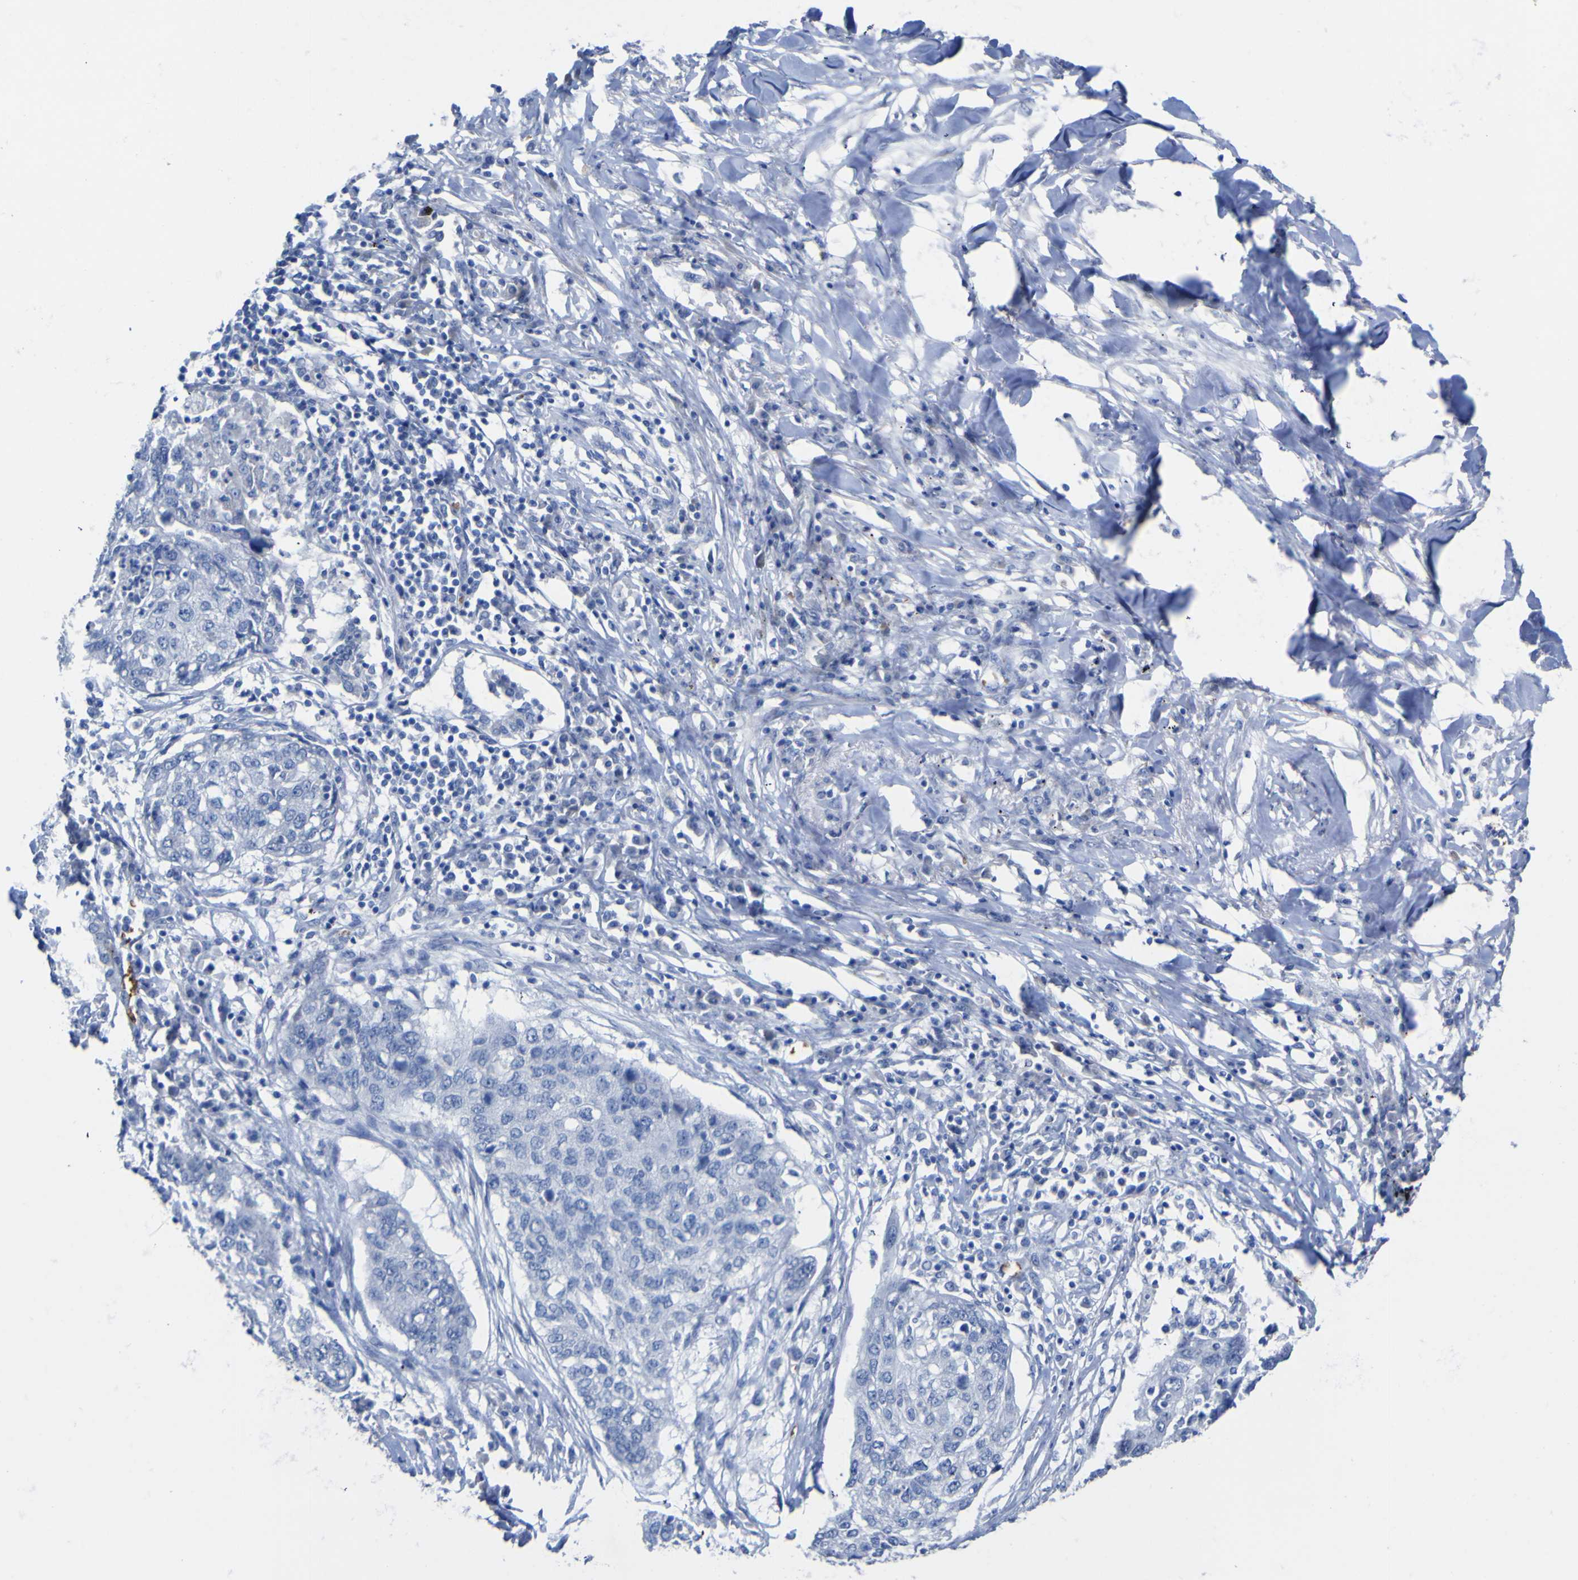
{"staining": {"intensity": "negative", "quantity": "none", "location": "none"}, "tissue": "lung cancer", "cell_type": "Tumor cells", "image_type": "cancer", "snomed": [{"axis": "morphology", "description": "Squamous cell carcinoma, NOS"}, {"axis": "topography", "description": "Lung"}], "caption": "Tumor cells are negative for protein expression in human lung cancer (squamous cell carcinoma).", "gene": "GCM1", "patient": {"sex": "female", "age": 63}}